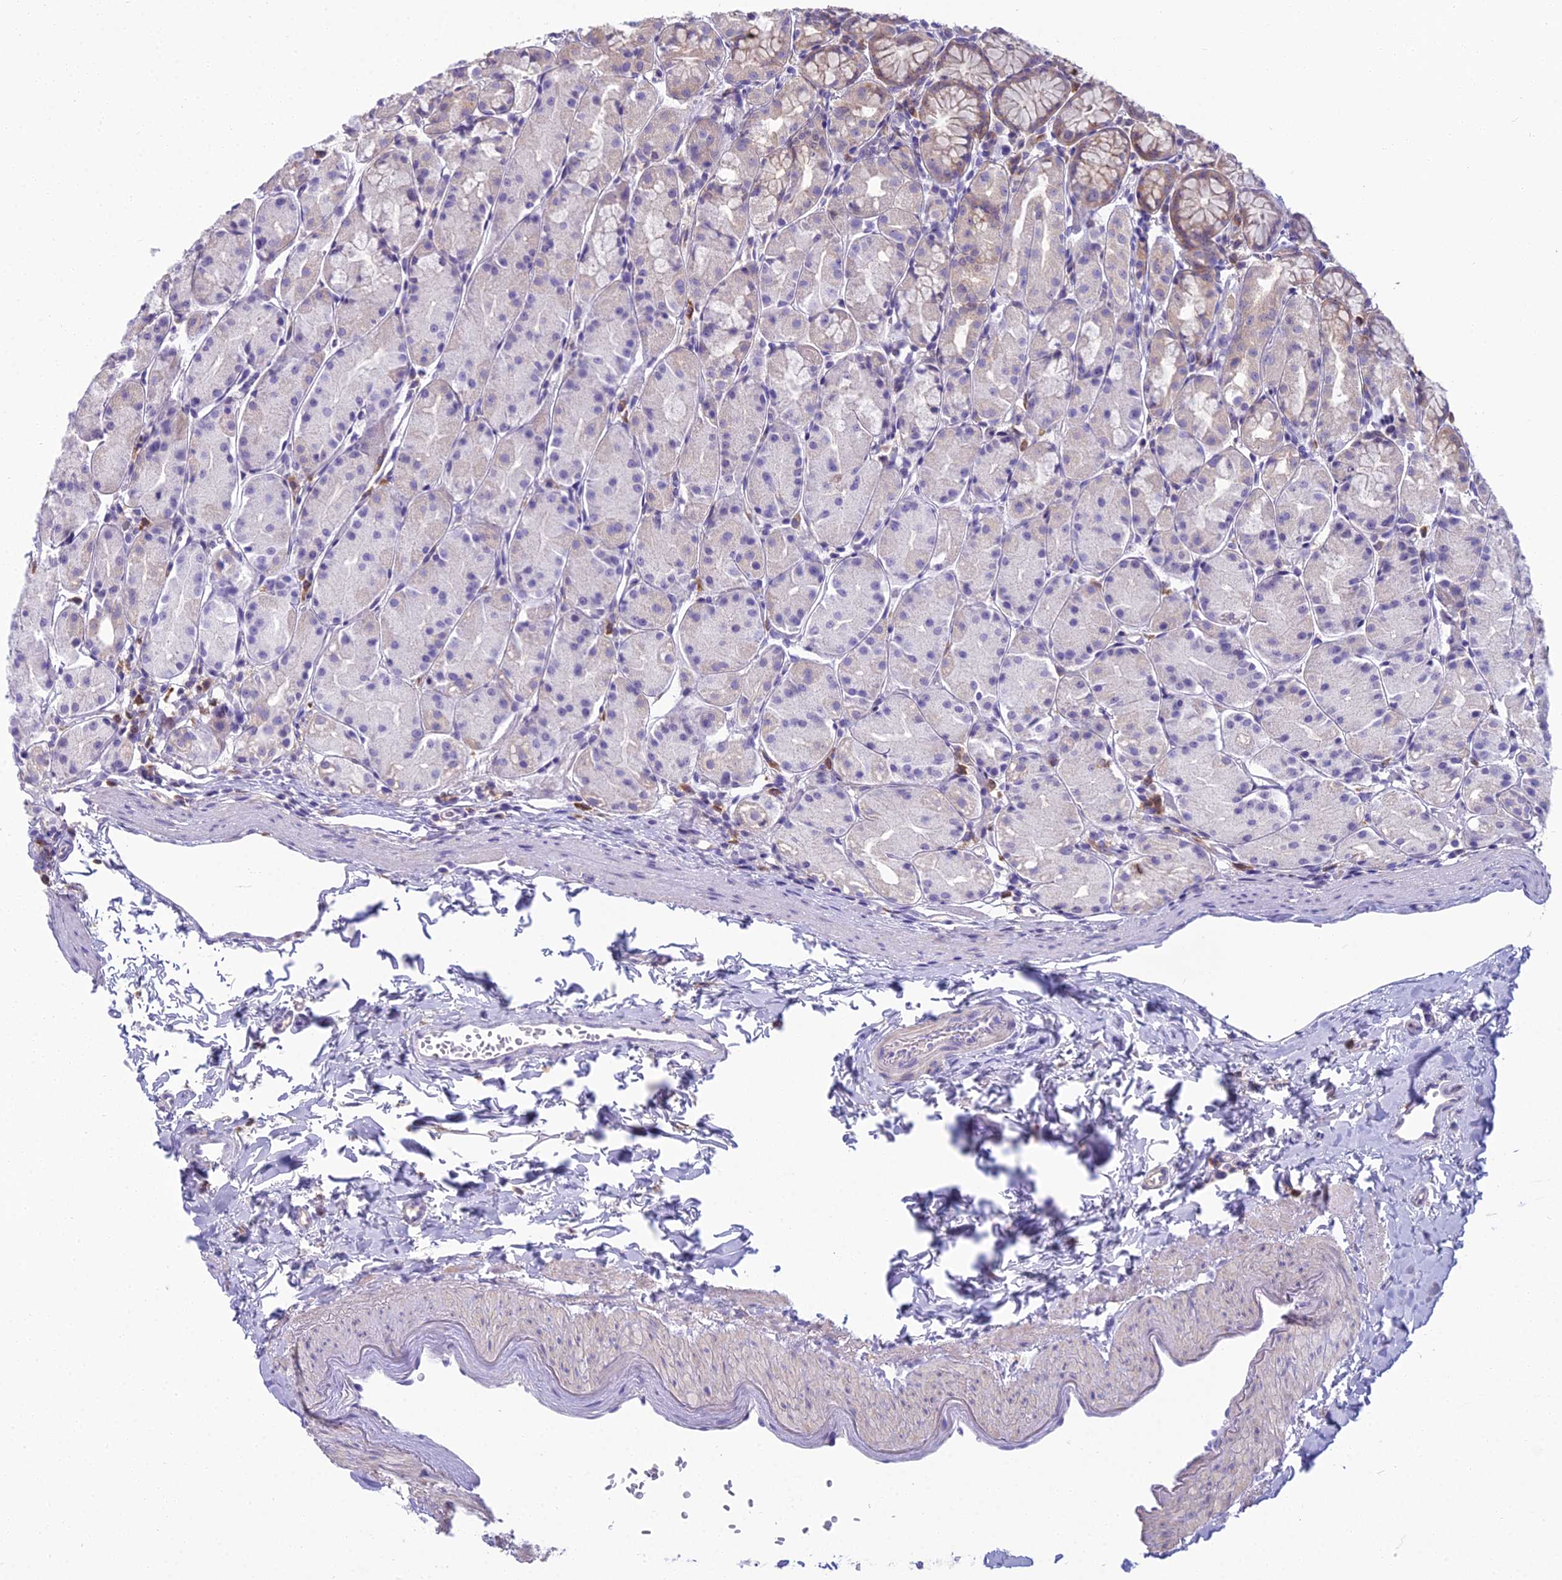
{"staining": {"intensity": "moderate", "quantity": "<25%", "location": "cytoplasmic/membranous"}, "tissue": "stomach", "cell_type": "Glandular cells", "image_type": "normal", "snomed": [{"axis": "morphology", "description": "Normal tissue, NOS"}, {"axis": "topography", "description": "Stomach, upper"}], "caption": "Glandular cells demonstrate low levels of moderate cytoplasmic/membranous staining in approximately <25% of cells in normal stomach. (DAB = brown stain, brightfield microscopy at high magnification).", "gene": "BLNK", "patient": {"sex": "male", "age": 47}}